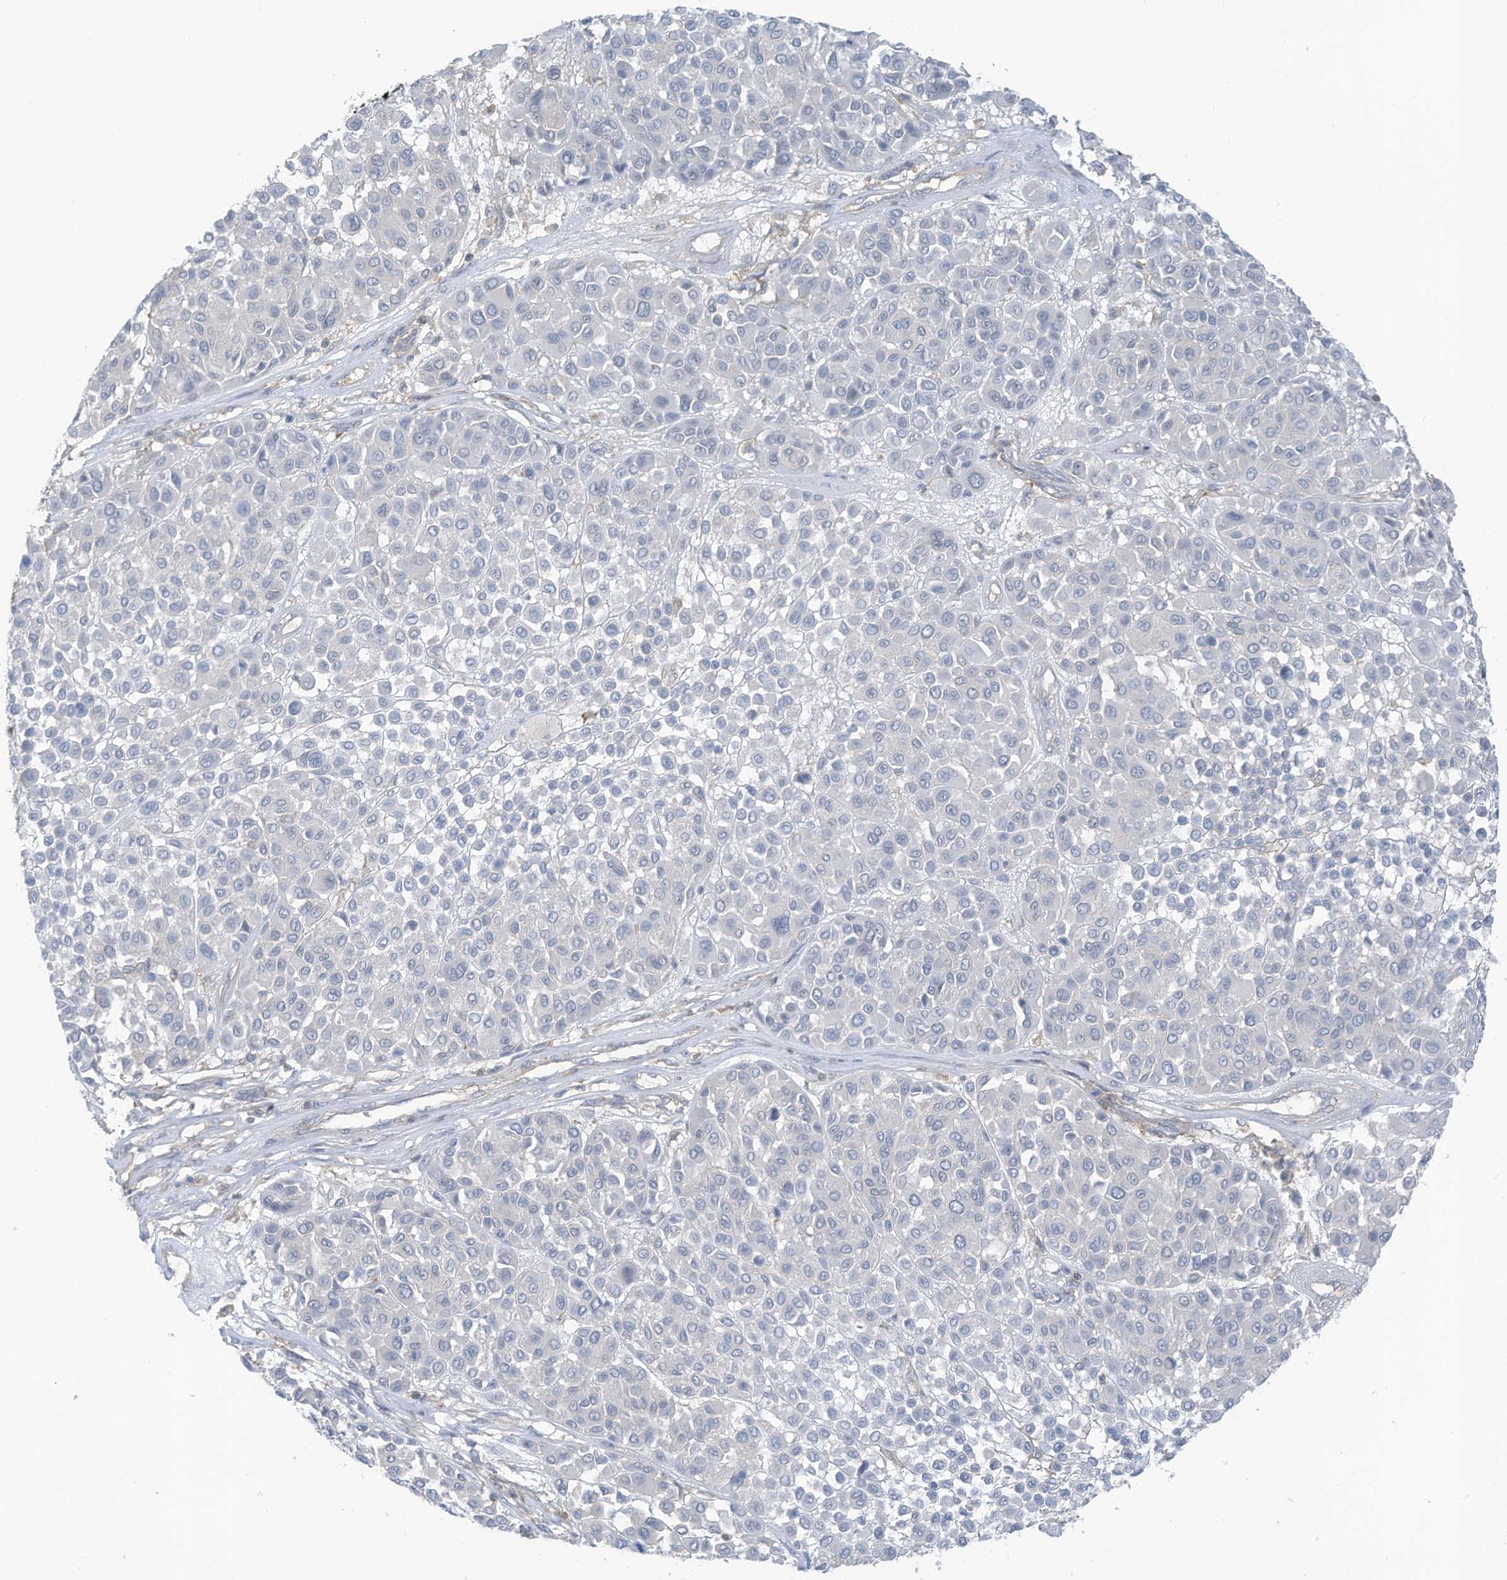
{"staining": {"intensity": "negative", "quantity": "none", "location": "none"}, "tissue": "melanoma", "cell_type": "Tumor cells", "image_type": "cancer", "snomed": [{"axis": "morphology", "description": "Malignant melanoma, Metastatic site"}, {"axis": "topography", "description": "Soft tissue"}], "caption": "Image shows no significant protein expression in tumor cells of malignant melanoma (metastatic site).", "gene": "ZNF846", "patient": {"sex": "male", "age": 41}}